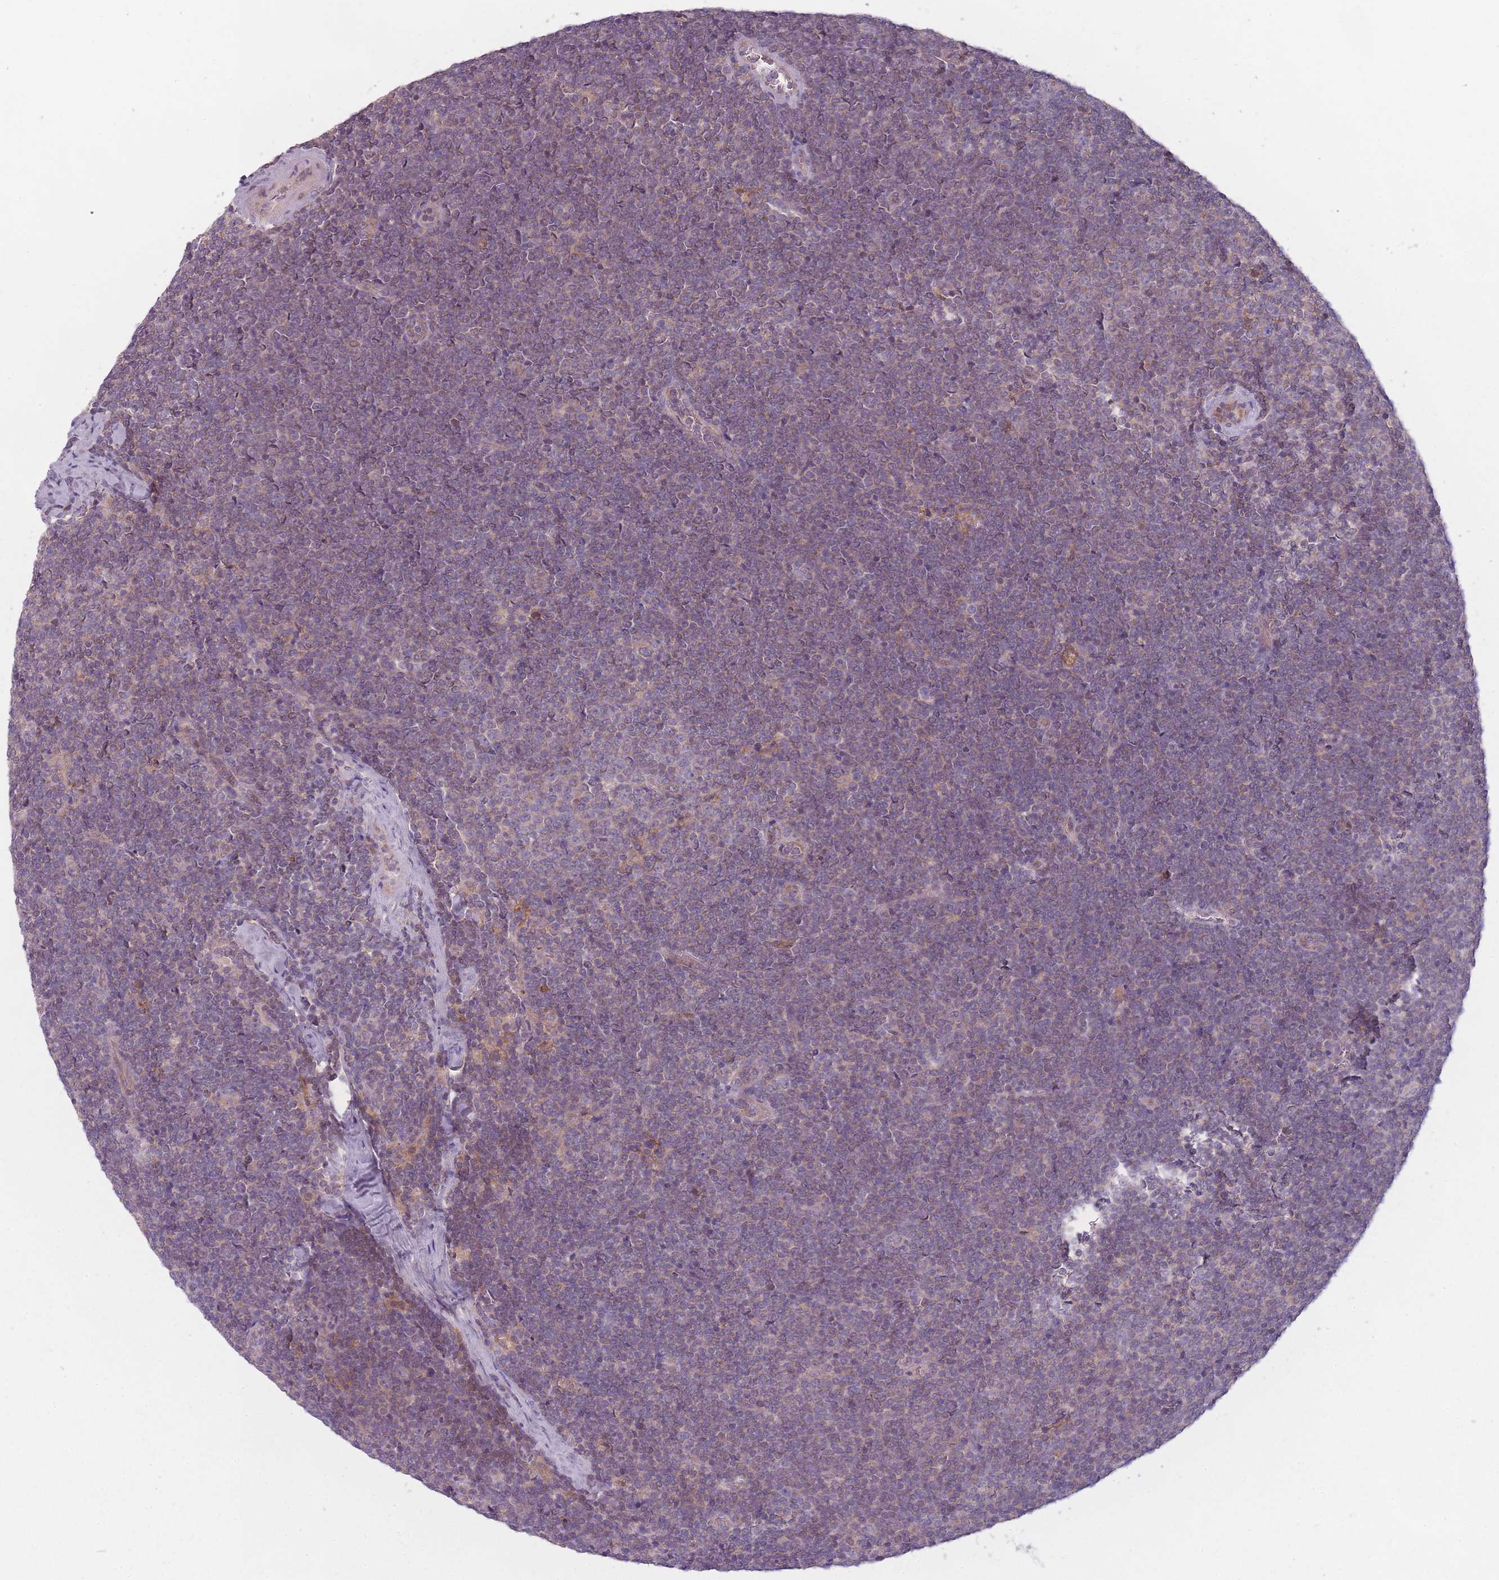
{"staining": {"intensity": "negative", "quantity": "none", "location": "none"}, "tissue": "lymphoma", "cell_type": "Tumor cells", "image_type": "cancer", "snomed": [{"axis": "morphology", "description": "Malignant lymphoma, non-Hodgkin's type, Low grade"}, {"axis": "topography", "description": "Lymph node"}], "caption": "Immunohistochemistry (IHC) micrograph of neoplastic tissue: lymphoma stained with DAB (3,3'-diaminobenzidine) shows no significant protein positivity in tumor cells. Nuclei are stained in blue.", "gene": "NT5DC2", "patient": {"sex": "male", "age": 48}}